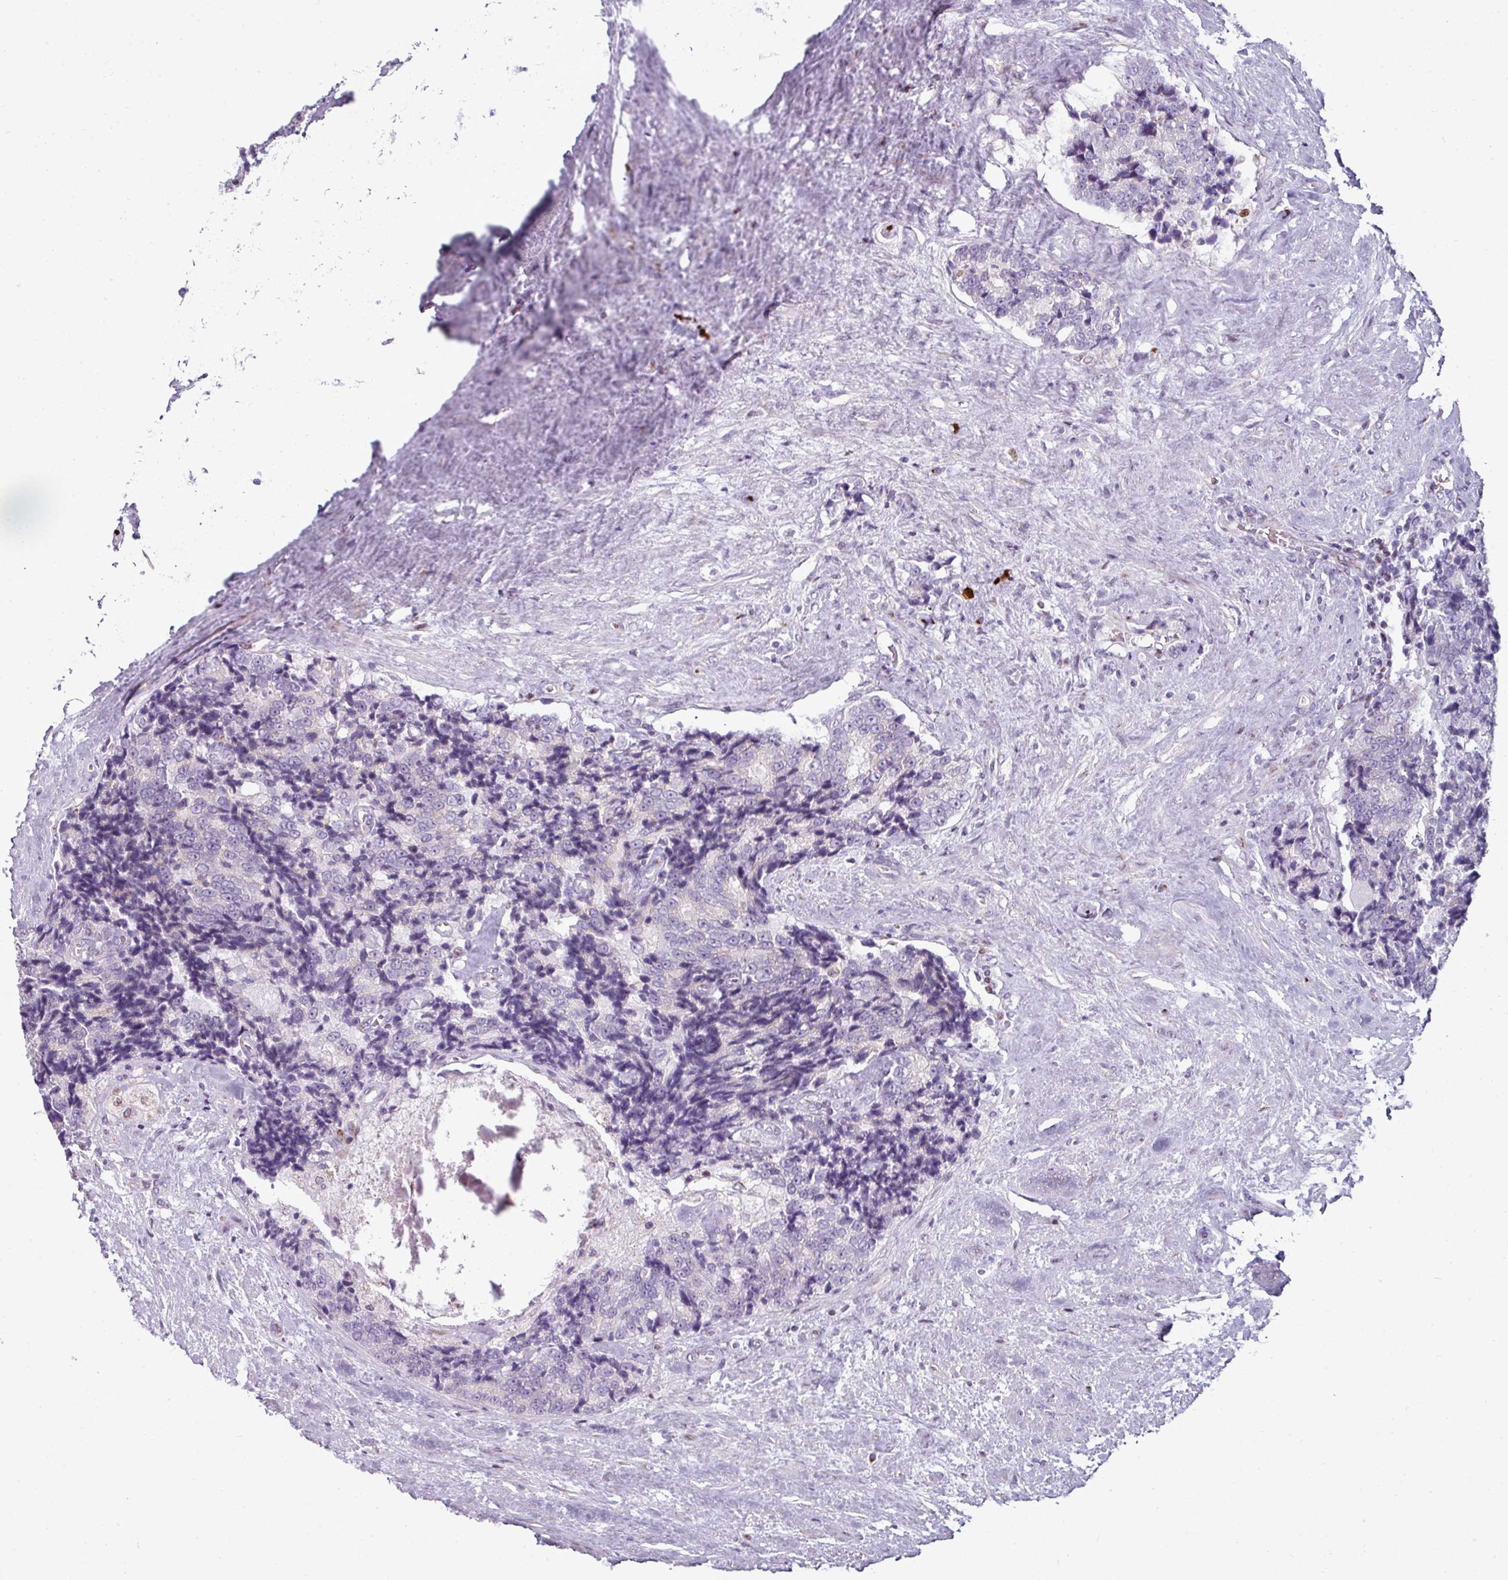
{"staining": {"intensity": "negative", "quantity": "none", "location": "none"}, "tissue": "prostate cancer", "cell_type": "Tumor cells", "image_type": "cancer", "snomed": [{"axis": "morphology", "description": "Adenocarcinoma, High grade"}, {"axis": "topography", "description": "Prostate"}], "caption": "The histopathology image displays no significant positivity in tumor cells of prostate cancer (adenocarcinoma (high-grade)).", "gene": "SYT8", "patient": {"sex": "male", "age": 70}}